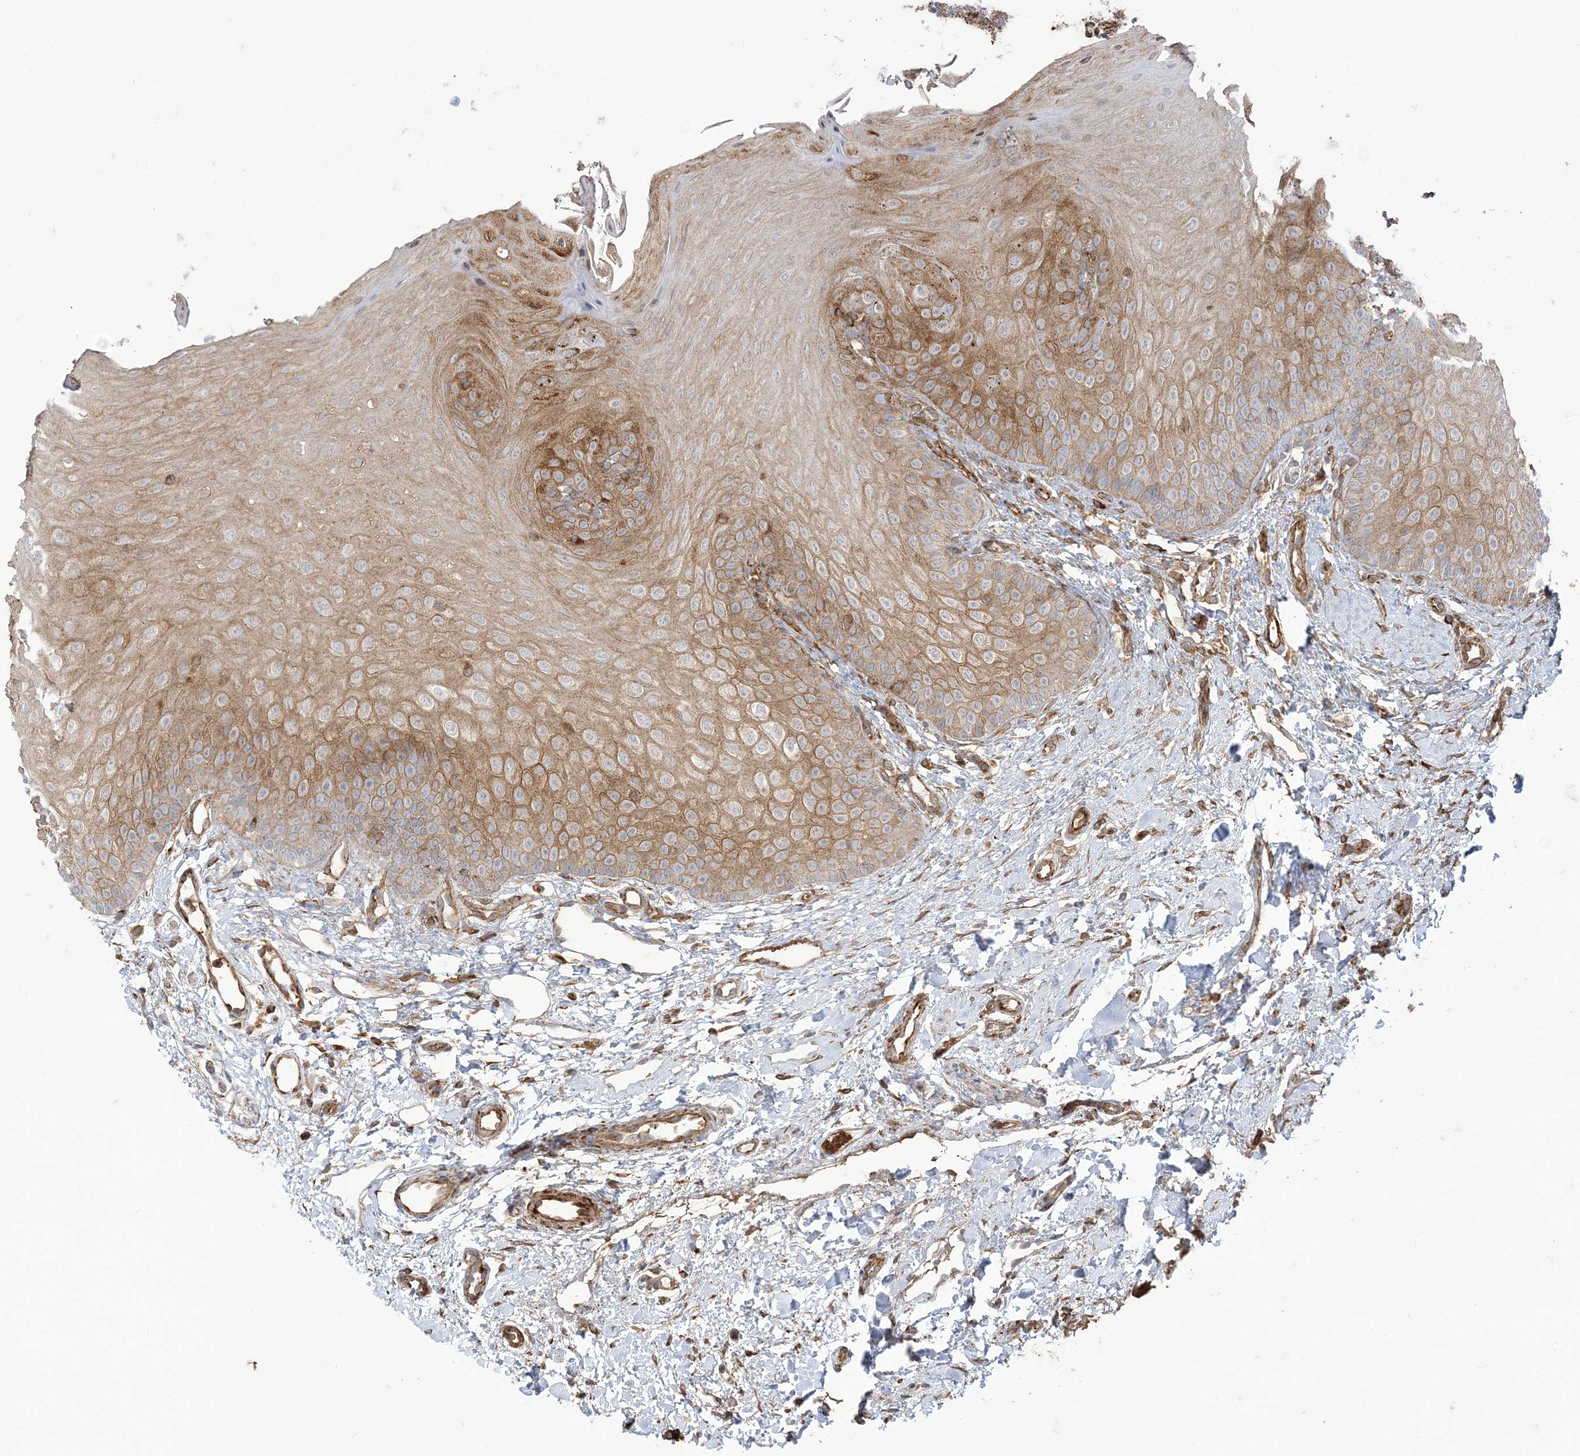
{"staining": {"intensity": "moderate", "quantity": ">75%", "location": "cytoplasmic/membranous"}, "tissue": "oral mucosa", "cell_type": "Squamous epithelial cells", "image_type": "normal", "snomed": [{"axis": "morphology", "description": "Normal tissue, NOS"}, {"axis": "topography", "description": "Oral tissue"}], "caption": "Protein expression by immunohistochemistry exhibits moderate cytoplasmic/membranous staining in about >75% of squamous epithelial cells in benign oral mucosa.", "gene": "DERL3", "patient": {"sex": "female", "age": 68}}